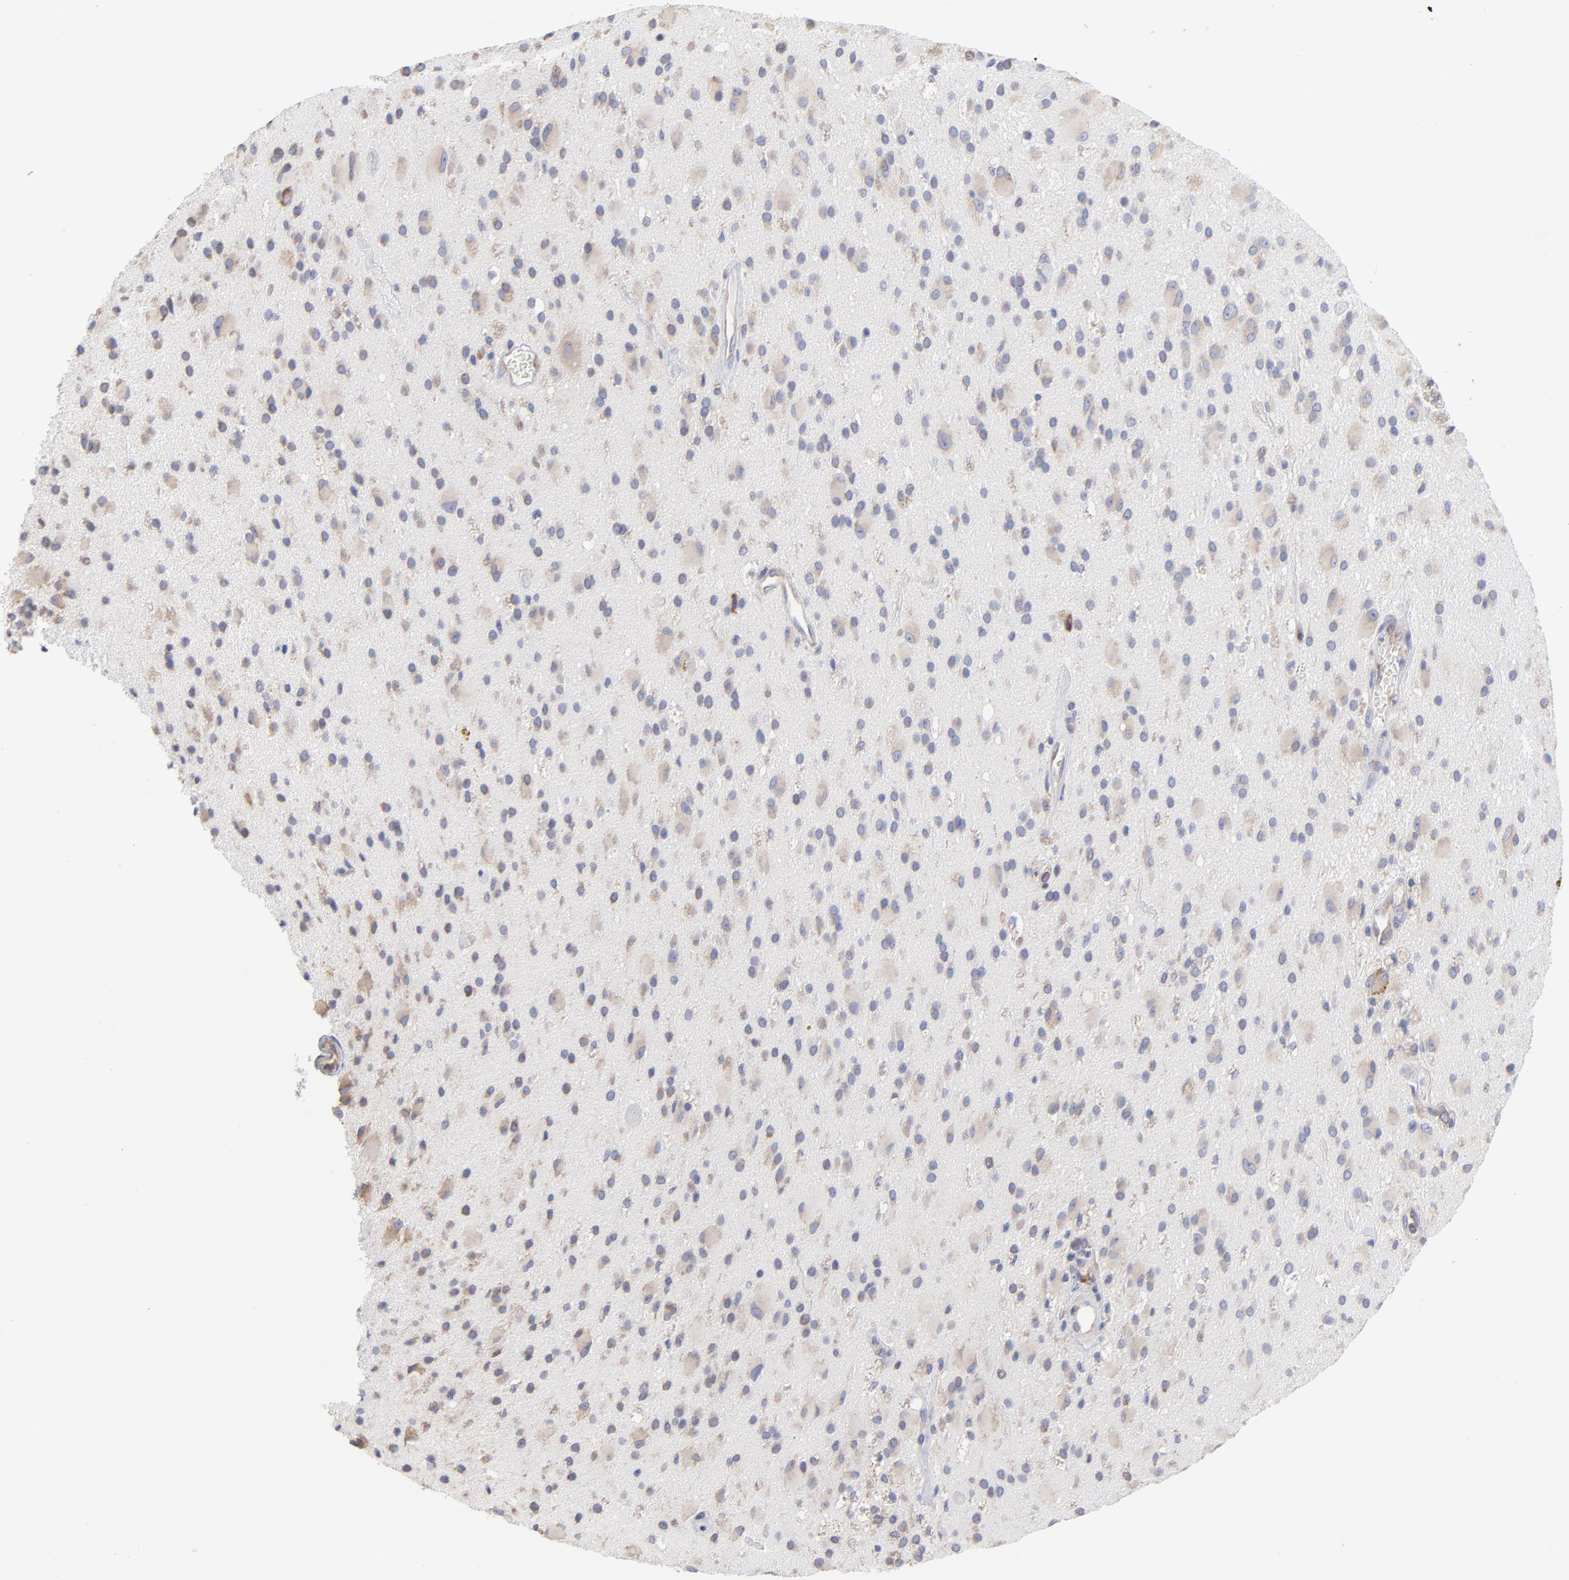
{"staining": {"intensity": "weak", "quantity": "25%-75%", "location": "cytoplasmic/membranous"}, "tissue": "glioma", "cell_type": "Tumor cells", "image_type": "cancer", "snomed": [{"axis": "morphology", "description": "Glioma, malignant, Low grade"}, {"axis": "topography", "description": "Brain"}], "caption": "This histopathology image displays glioma stained with immunohistochemistry (IHC) to label a protein in brown. The cytoplasmic/membranous of tumor cells show weak positivity for the protein. Nuclei are counter-stained blue.", "gene": "RPL3", "patient": {"sex": "male", "age": 58}}